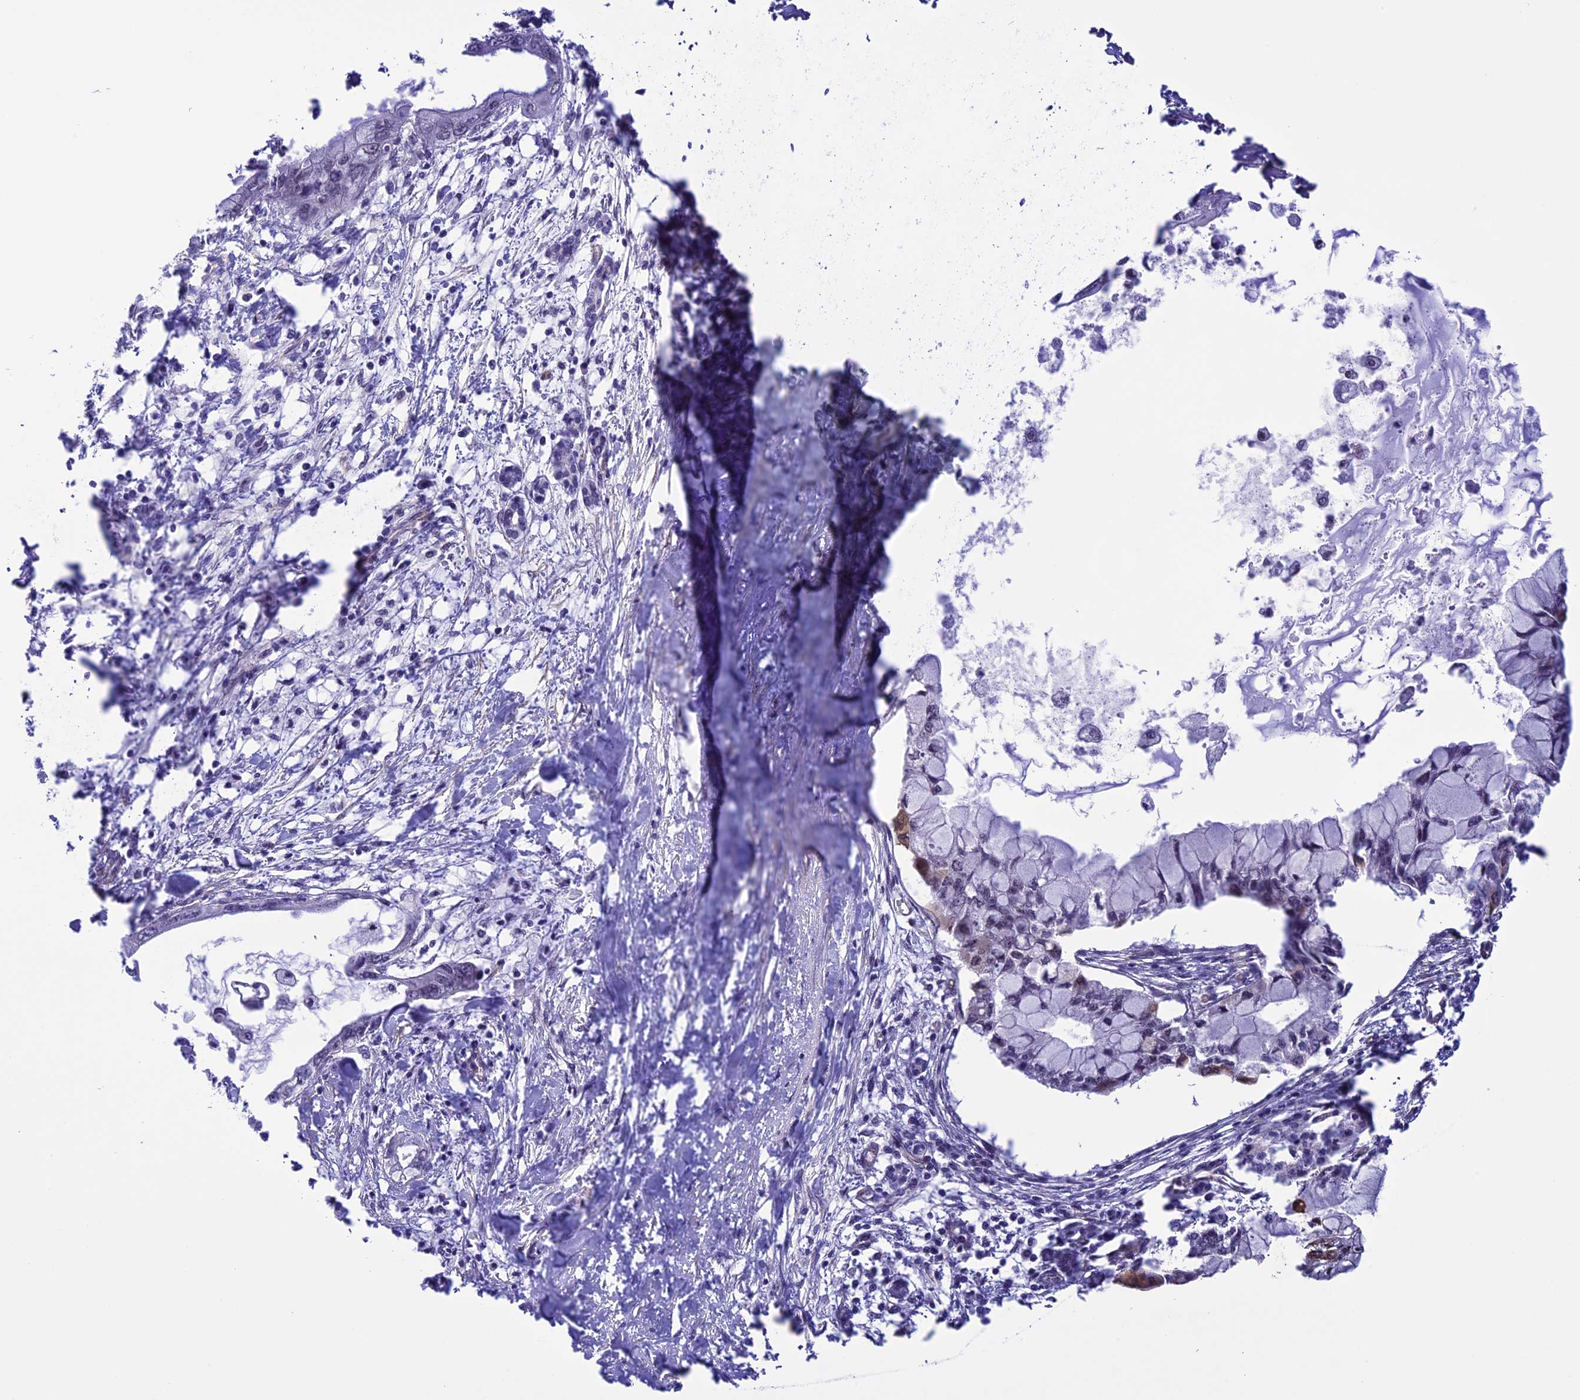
{"staining": {"intensity": "negative", "quantity": "none", "location": "none"}, "tissue": "pancreatic cancer", "cell_type": "Tumor cells", "image_type": "cancer", "snomed": [{"axis": "morphology", "description": "Adenocarcinoma, NOS"}, {"axis": "topography", "description": "Pancreas"}], "caption": "High power microscopy photomicrograph of an immunohistochemistry photomicrograph of pancreatic cancer, revealing no significant staining in tumor cells.", "gene": "MPHOSPH8", "patient": {"sex": "male", "age": 48}}